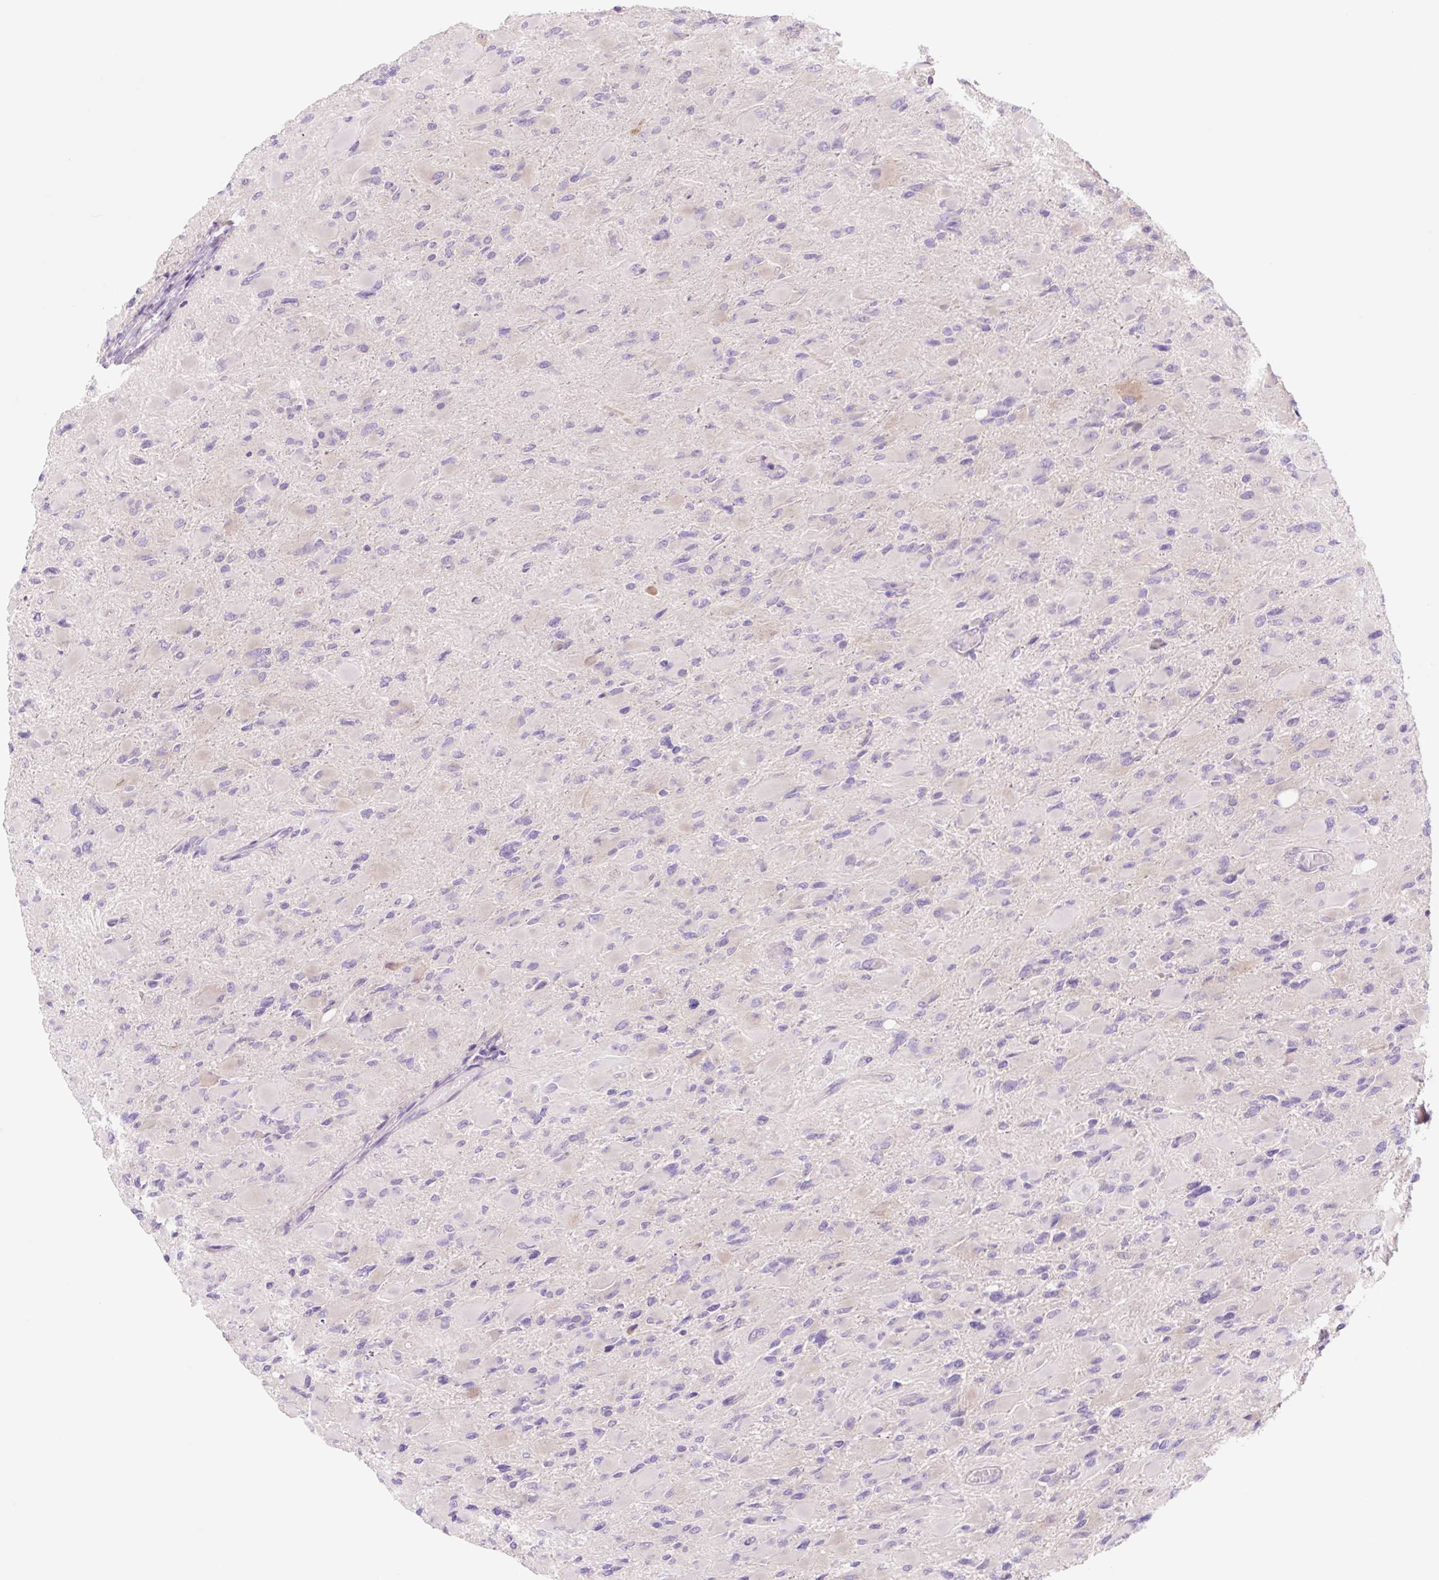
{"staining": {"intensity": "negative", "quantity": "none", "location": "none"}, "tissue": "glioma", "cell_type": "Tumor cells", "image_type": "cancer", "snomed": [{"axis": "morphology", "description": "Glioma, malignant, High grade"}, {"axis": "topography", "description": "Cerebral cortex"}], "caption": "IHC of human high-grade glioma (malignant) exhibits no staining in tumor cells.", "gene": "CELF6", "patient": {"sex": "female", "age": 36}}